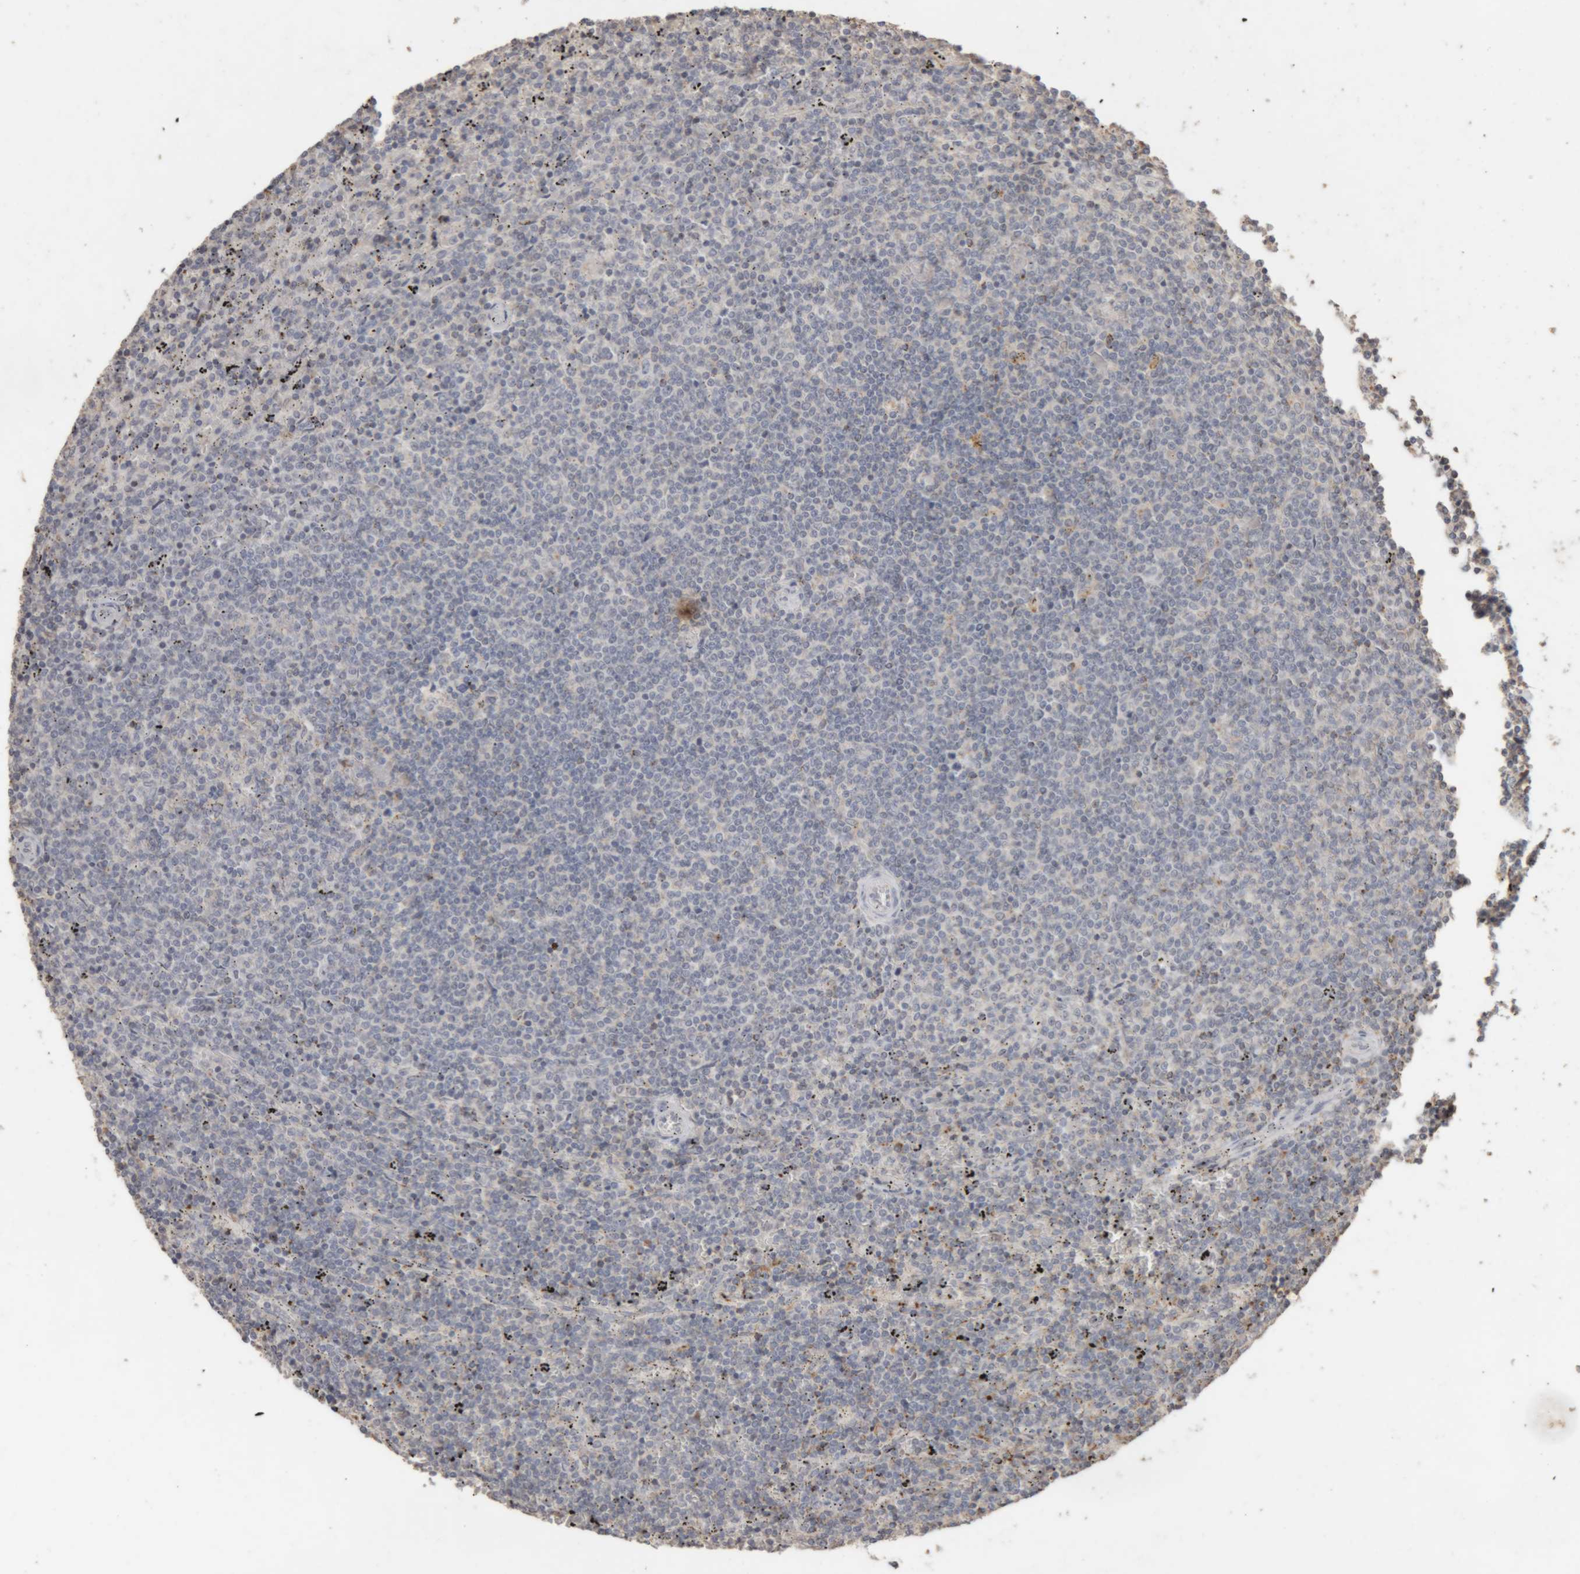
{"staining": {"intensity": "negative", "quantity": "none", "location": "none"}, "tissue": "lymphoma", "cell_type": "Tumor cells", "image_type": "cancer", "snomed": [{"axis": "morphology", "description": "Malignant lymphoma, non-Hodgkin's type, Low grade"}, {"axis": "topography", "description": "Spleen"}], "caption": "There is no significant staining in tumor cells of lymphoma. (Stains: DAB (3,3'-diaminobenzidine) IHC with hematoxylin counter stain, Microscopy: brightfield microscopy at high magnification).", "gene": "ARSA", "patient": {"sex": "female", "age": 50}}